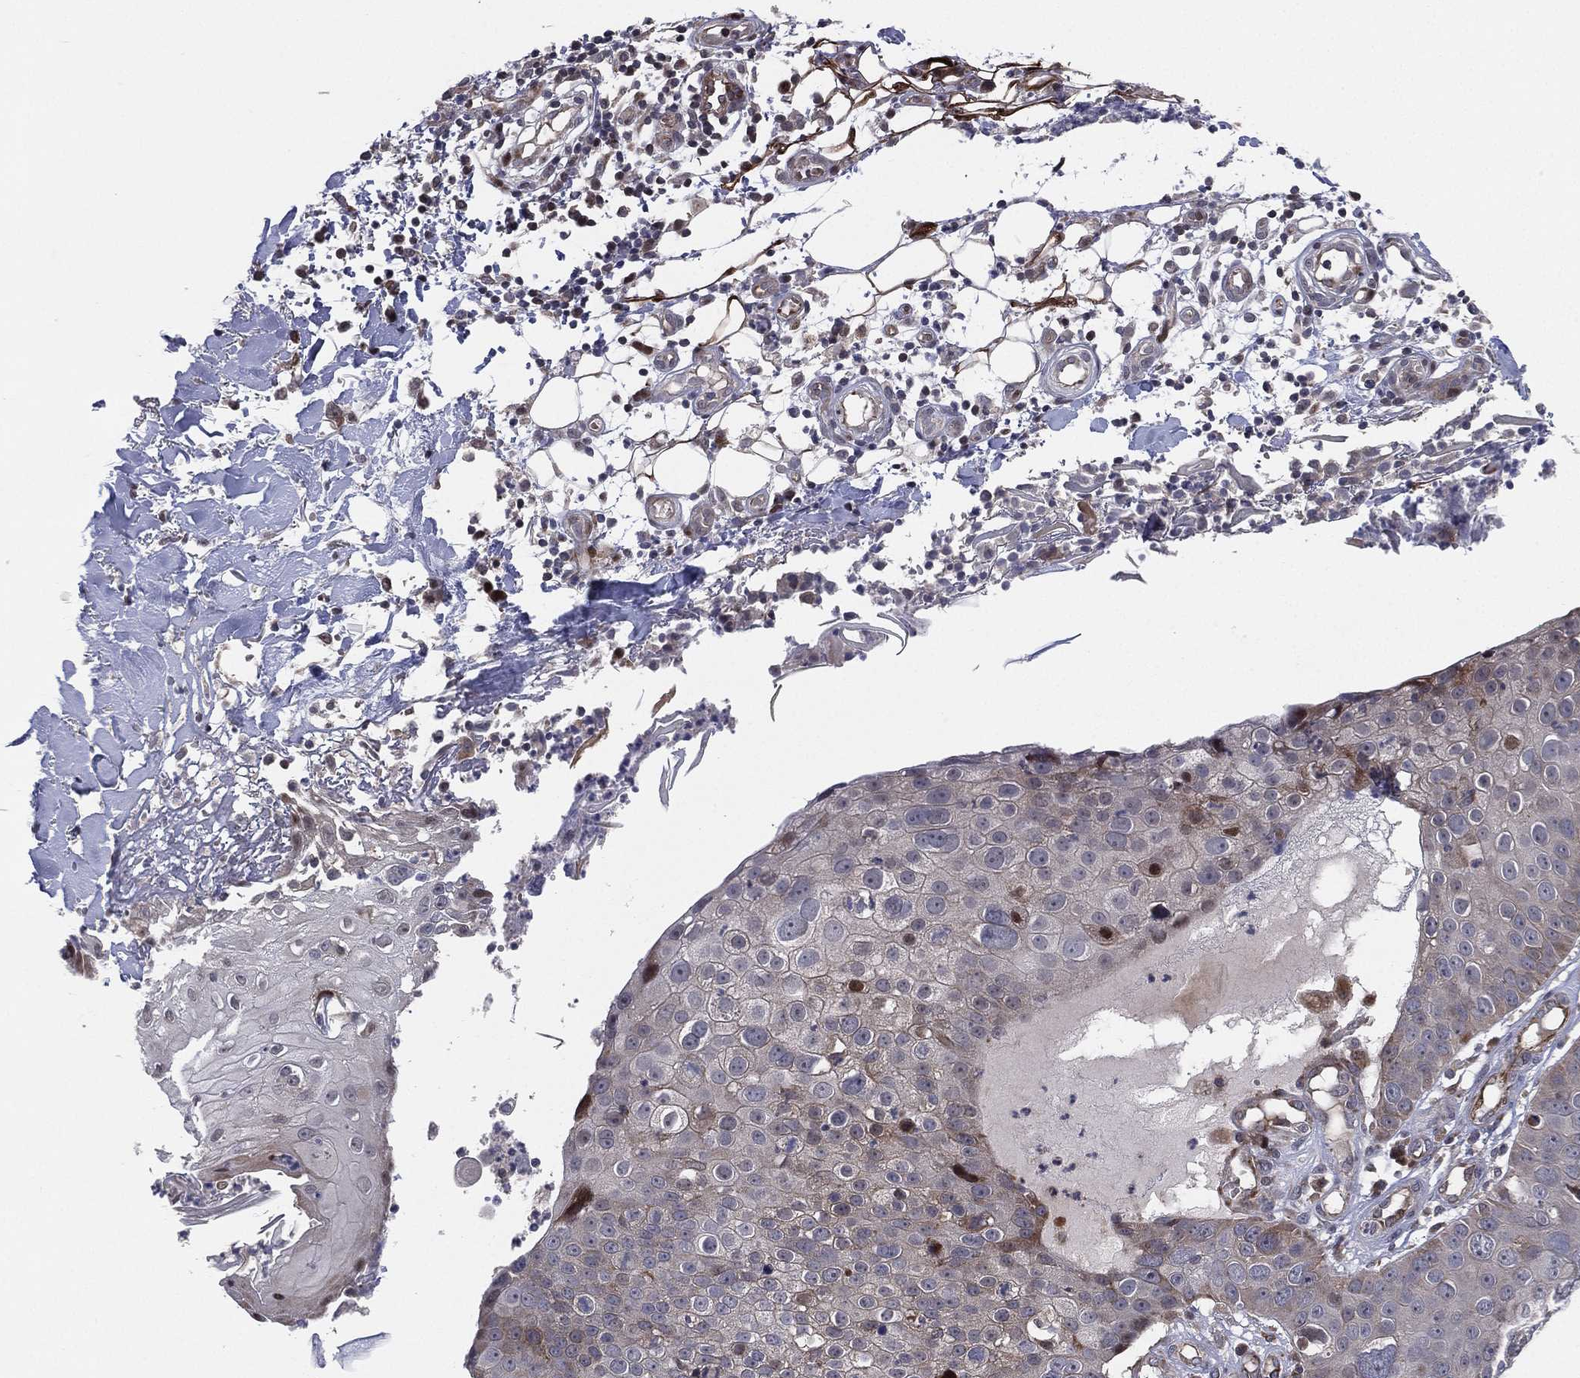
{"staining": {"intensity": "moderate", "quantity": "<25%", "location": "cytoplasmic/membranous"}, "tissue": "skin cancer", "cell_type": "Tumor cells", "image_type": "cancer", "snomed": [{"axis": "morphology", "description": "Squamous cell carcinoma, NOS"}, {"axis": "topography", "description": "Skin"}], "caption": "Skin squamous cell carcinoma stained with immunohistochemistry demonstrates moderate cytoplasmic/membranous expression in approximately <25% of tumor cells. Using DAB (3,3'-diaminobenzidine) (brown) and hematoxylin (blue) stains, captured at high magnification using brightfield microscopy.", "gene": "UTP14A", "patient": {"sex": "male", "age": 71}}